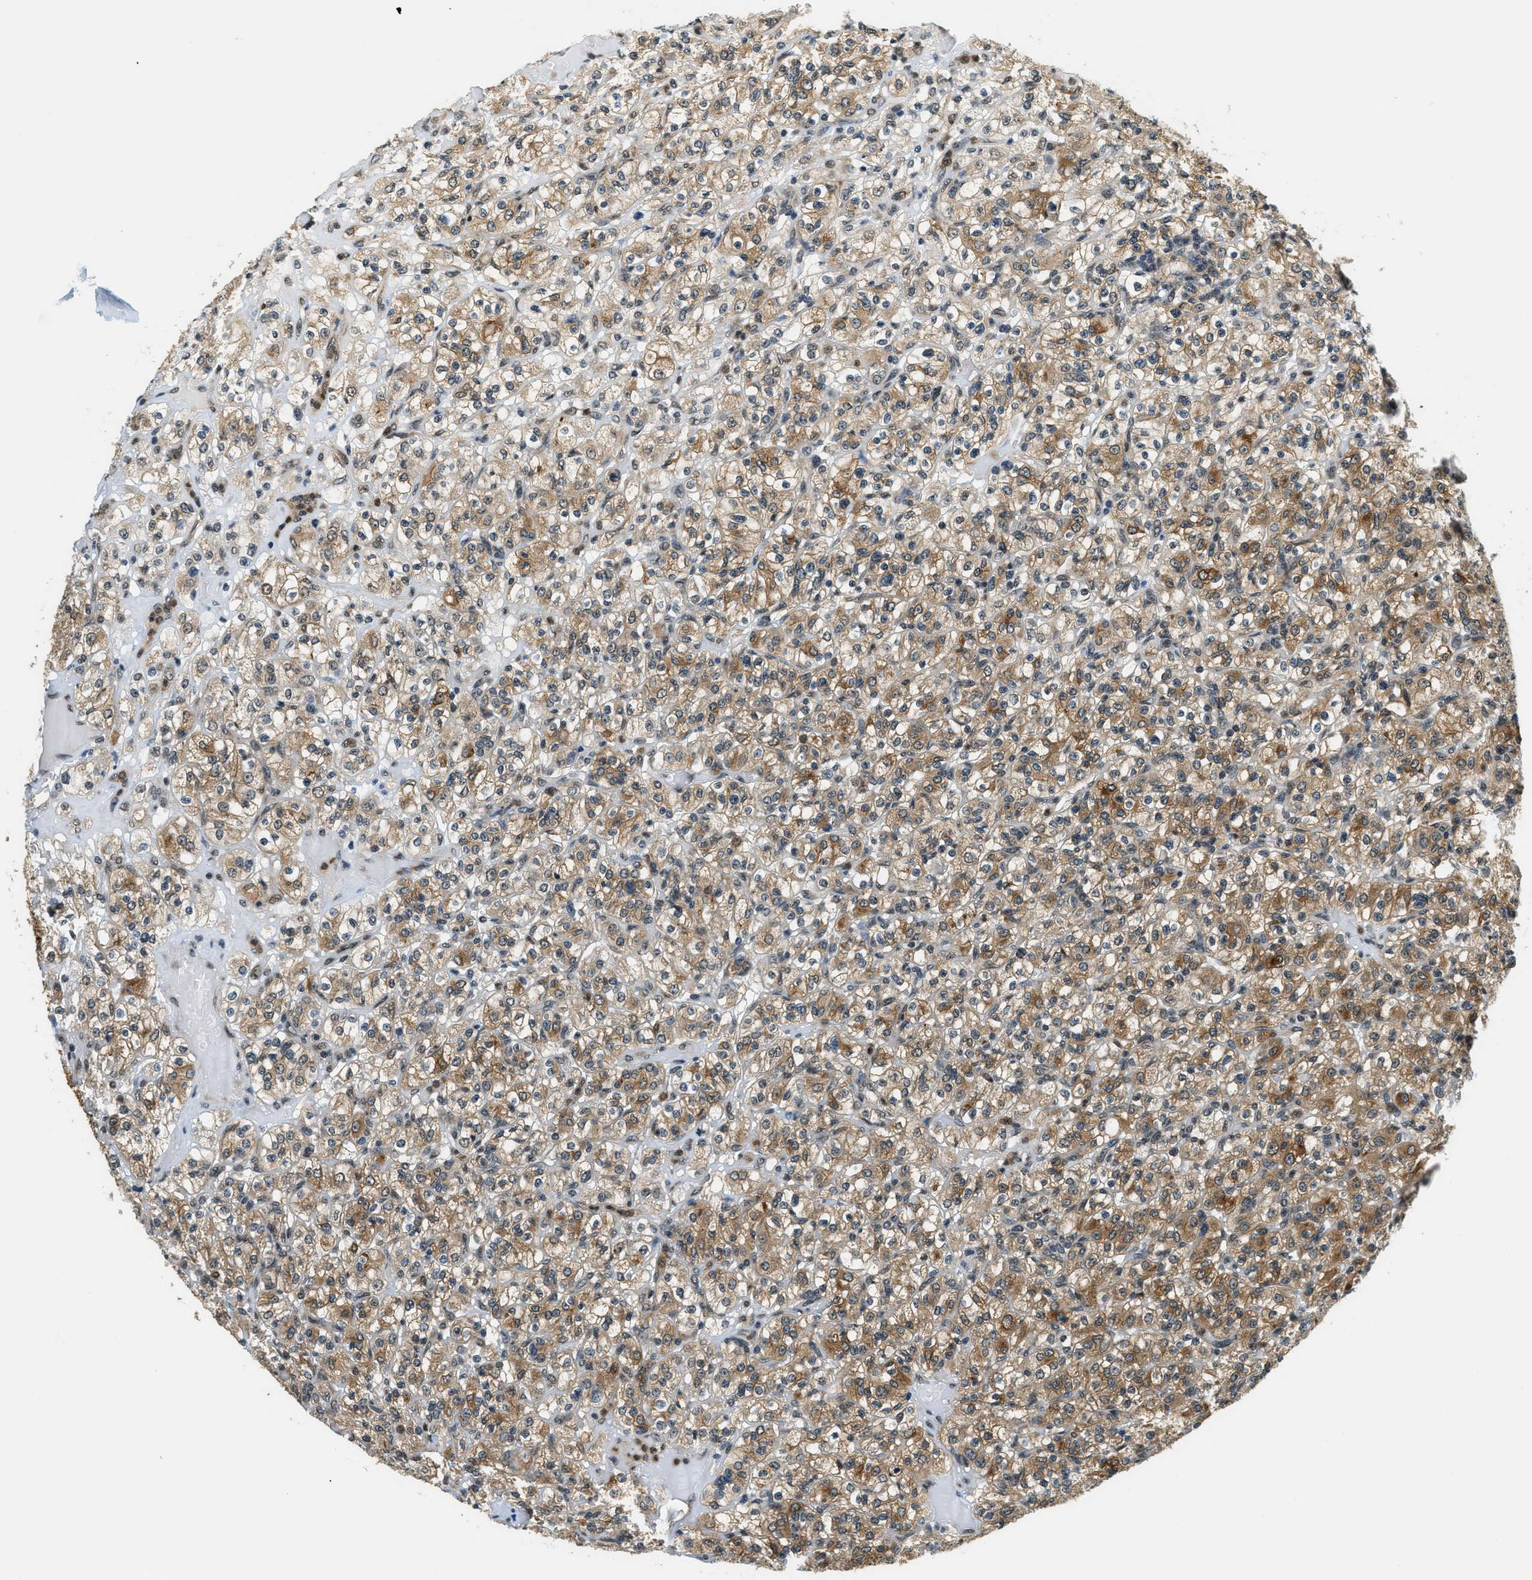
{"staining": {"intensity": "moderate", "quantity": ">75%", "location": "cytoplasmic/membranous"}, "tissue": "renal cancer", "cell_type": "Tumor cells", "image_type": "cancer", "snomed": [{"axis": "morphology", "description": "Normal tissue, NOS"}, {"axis": "morphology", "description": "Adenocarcinoma, NOS"}, {"axis": "topography", "description": "Kidney"}], "caption": "The micrograph demonstrates a brown stain indicating the presence of a protein in the cytoplasmic/membranous of tumor cells in renal cancer.", "gene": "RAB11FIP1", "patient": {"sex": "female", "age": 72}}